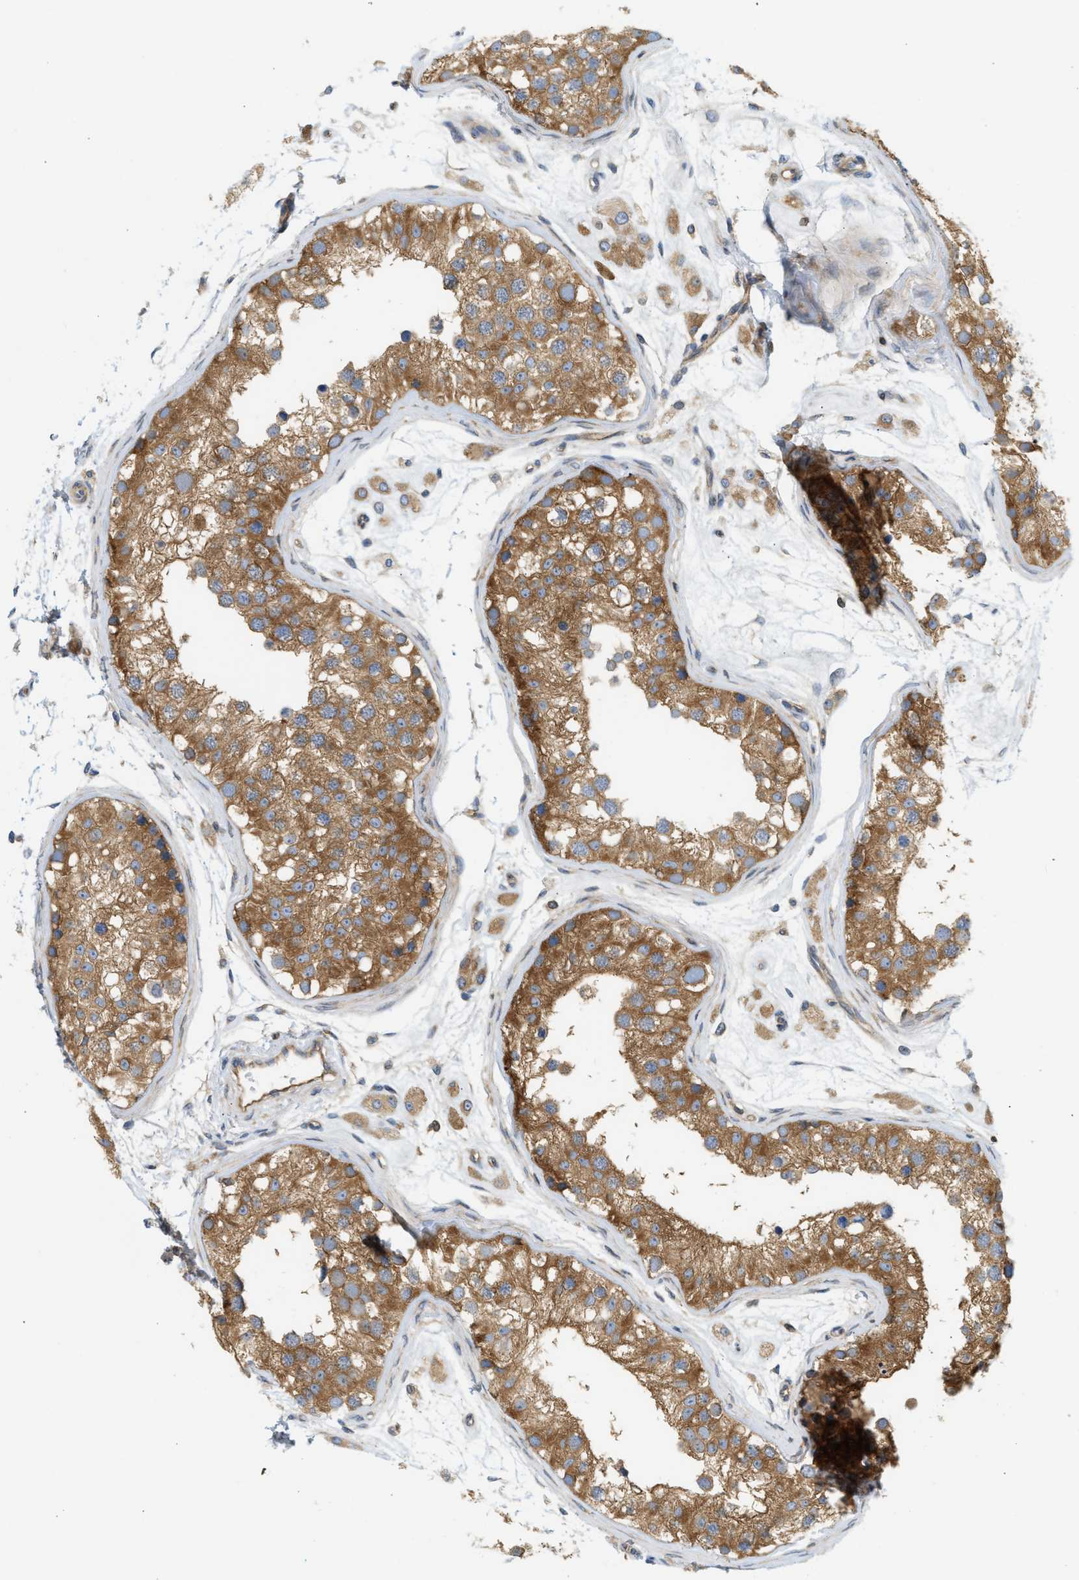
{"staining": {"intensity": "moderate", "quantity": ">75%", "location": "cytoplasmic/membranous"}, "tissue": "testis", "cell_type": "Cells in seminiferous ducts", "image_type": "normal", "snomed": [{"axis": "morphology", "description": "Normal tissue, NOS"}, {"axis": "morphology", "description": "Adenocarcinoma, metastatic, NOS"}, {"axis": "topography", "description": "Testis"}], "caption": "DAB (3,3'-diaminobenzidine) immunohistochemical staining of benign human testis displays moderate cytoplasmic/membranous protein staining in about >75% of cells in seminiferous ducts.", "gene": "STRN", "patient": {"sex": "male", "age": 26}}